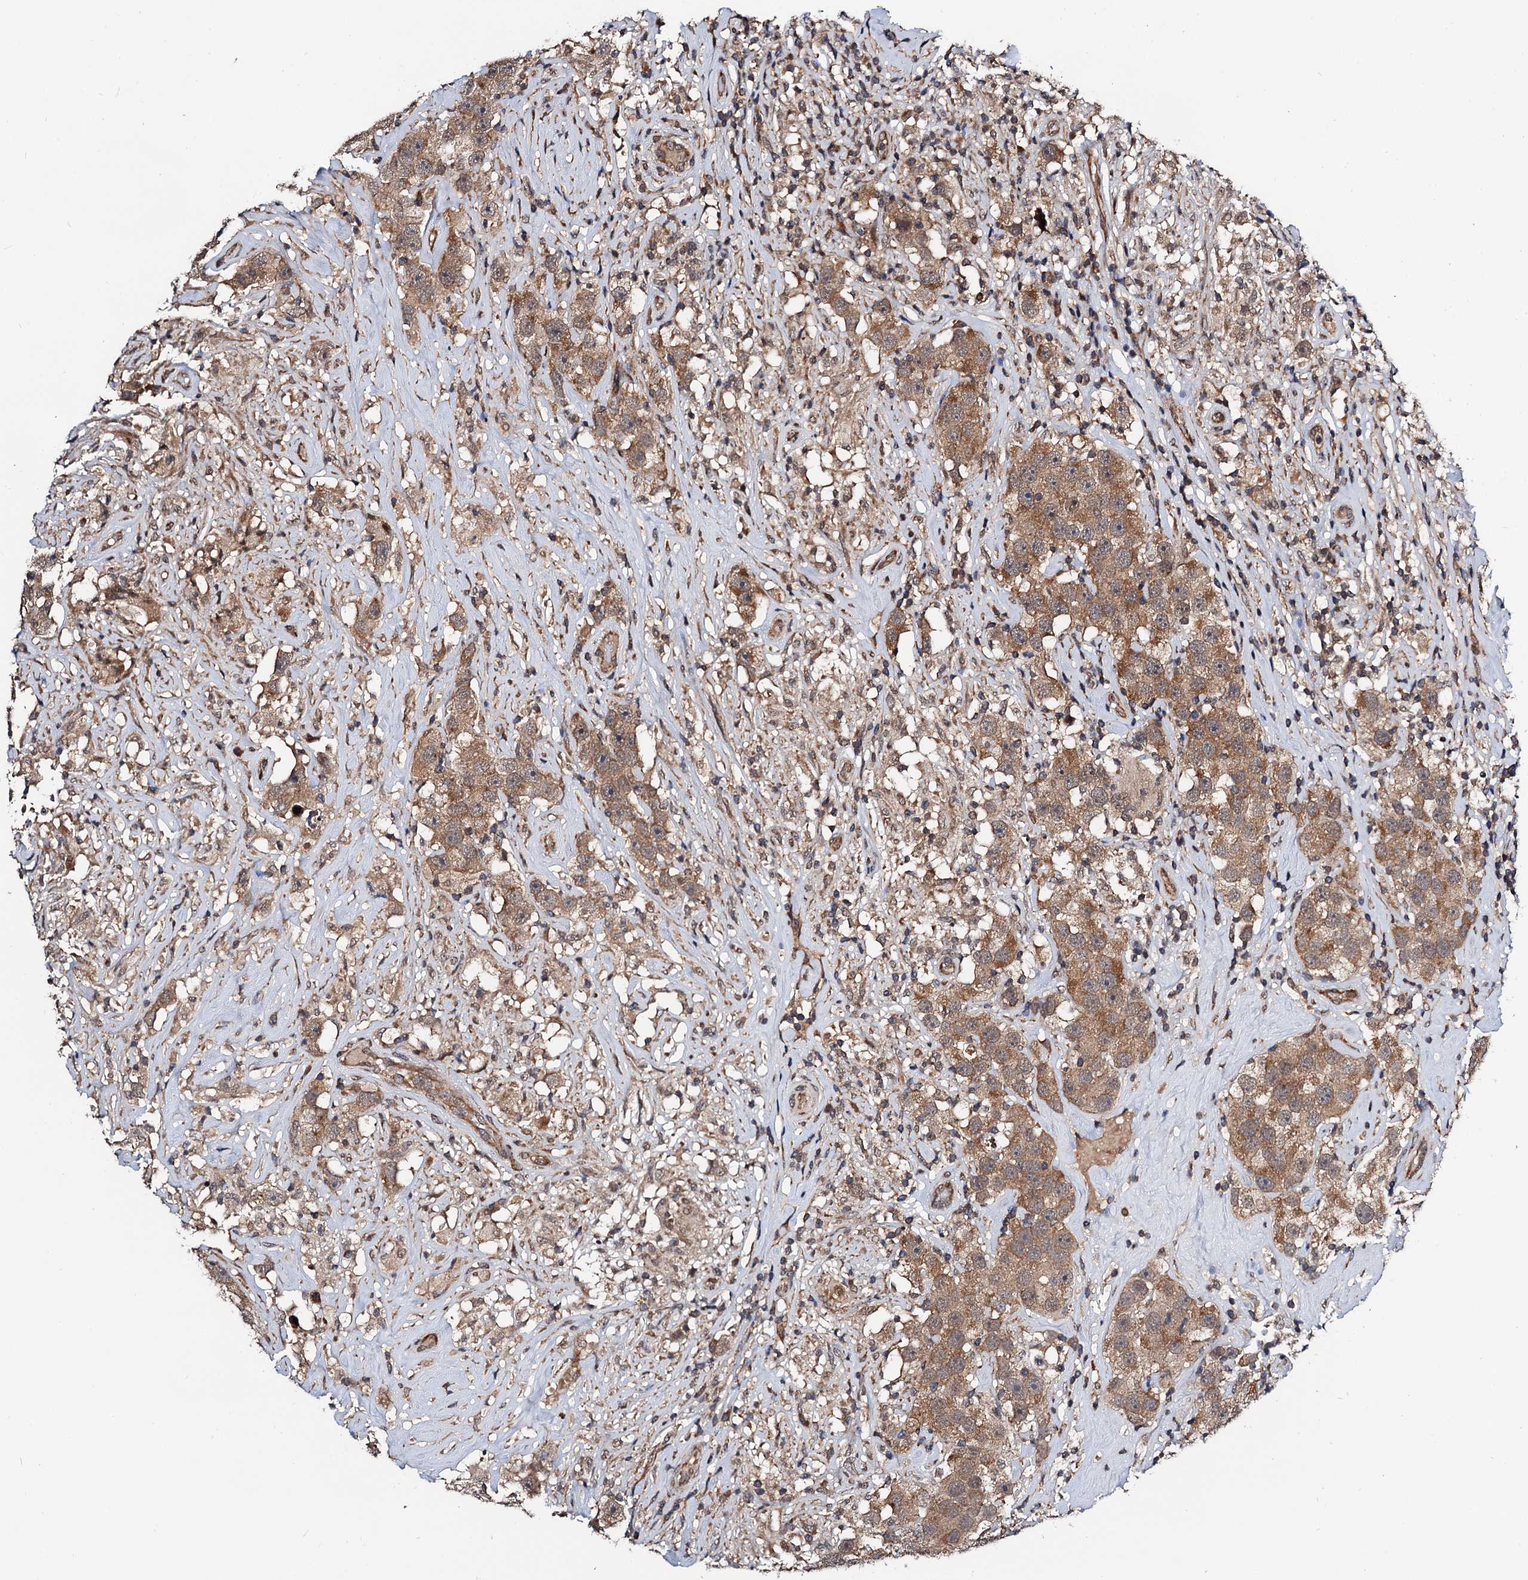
{"staining": {"intensity": "moderate", "quantity": ">75%", "location": "cytoplasmic/membranous"}, "tissue": "testis cancer", "cell_type": "Tumor cells", "image_type": "cancer", "snomed": [{"axis": "morphology", "description": "Seminoma, NOS"}, {"axis": "topography", "description": "Testis"}], "caption": "Seminoma (testis) stained for a protein reveals moderate cytoplasmic/membranous positivity in tumor cells.", "gene": "NAA16", "patient": {"sex": "male", "age": 49}}